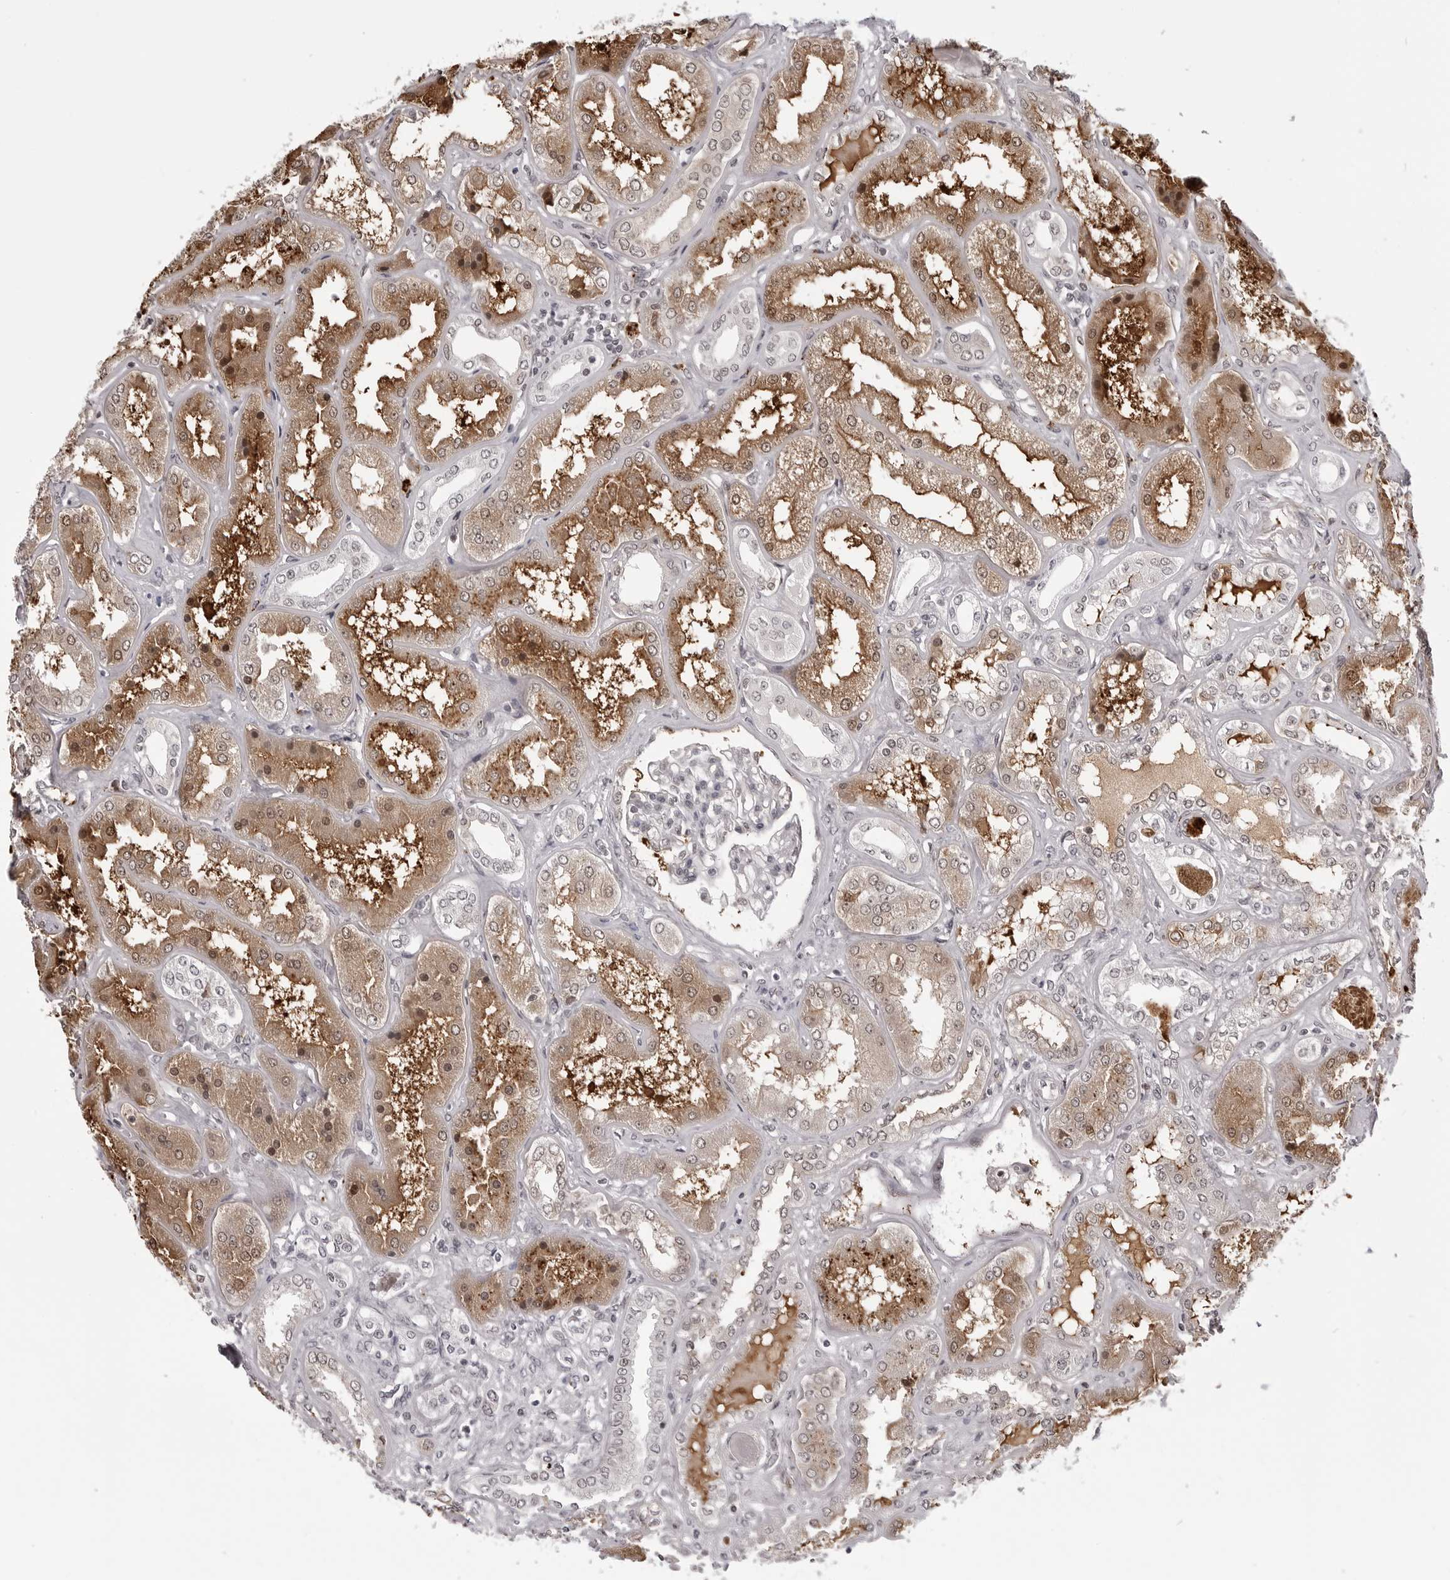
{"staining": {"intensity": "weak", "quantity": "25%-75%", "location": "nuclear"}, "tissue": "kidney", "cell_type": "Cells in glomeruli", "image_type": "normal", "snomed": [{"axis": "morphology", "description": "Normal tissue, NOS"}, {"axis": "topography", "description": "Kidney"}], "caption": "DAB immunohistochemical staining of normal human kidney reveals weak nuclear protein expression in about 25%-75% of cells in glomeruli. The staining was performed using DAB, with brown indicating positive protein expression. Nuclei are stained blue with hematoxylin.", "gene": "PHF3", "patient": {"sex": "female", "age": 56}}